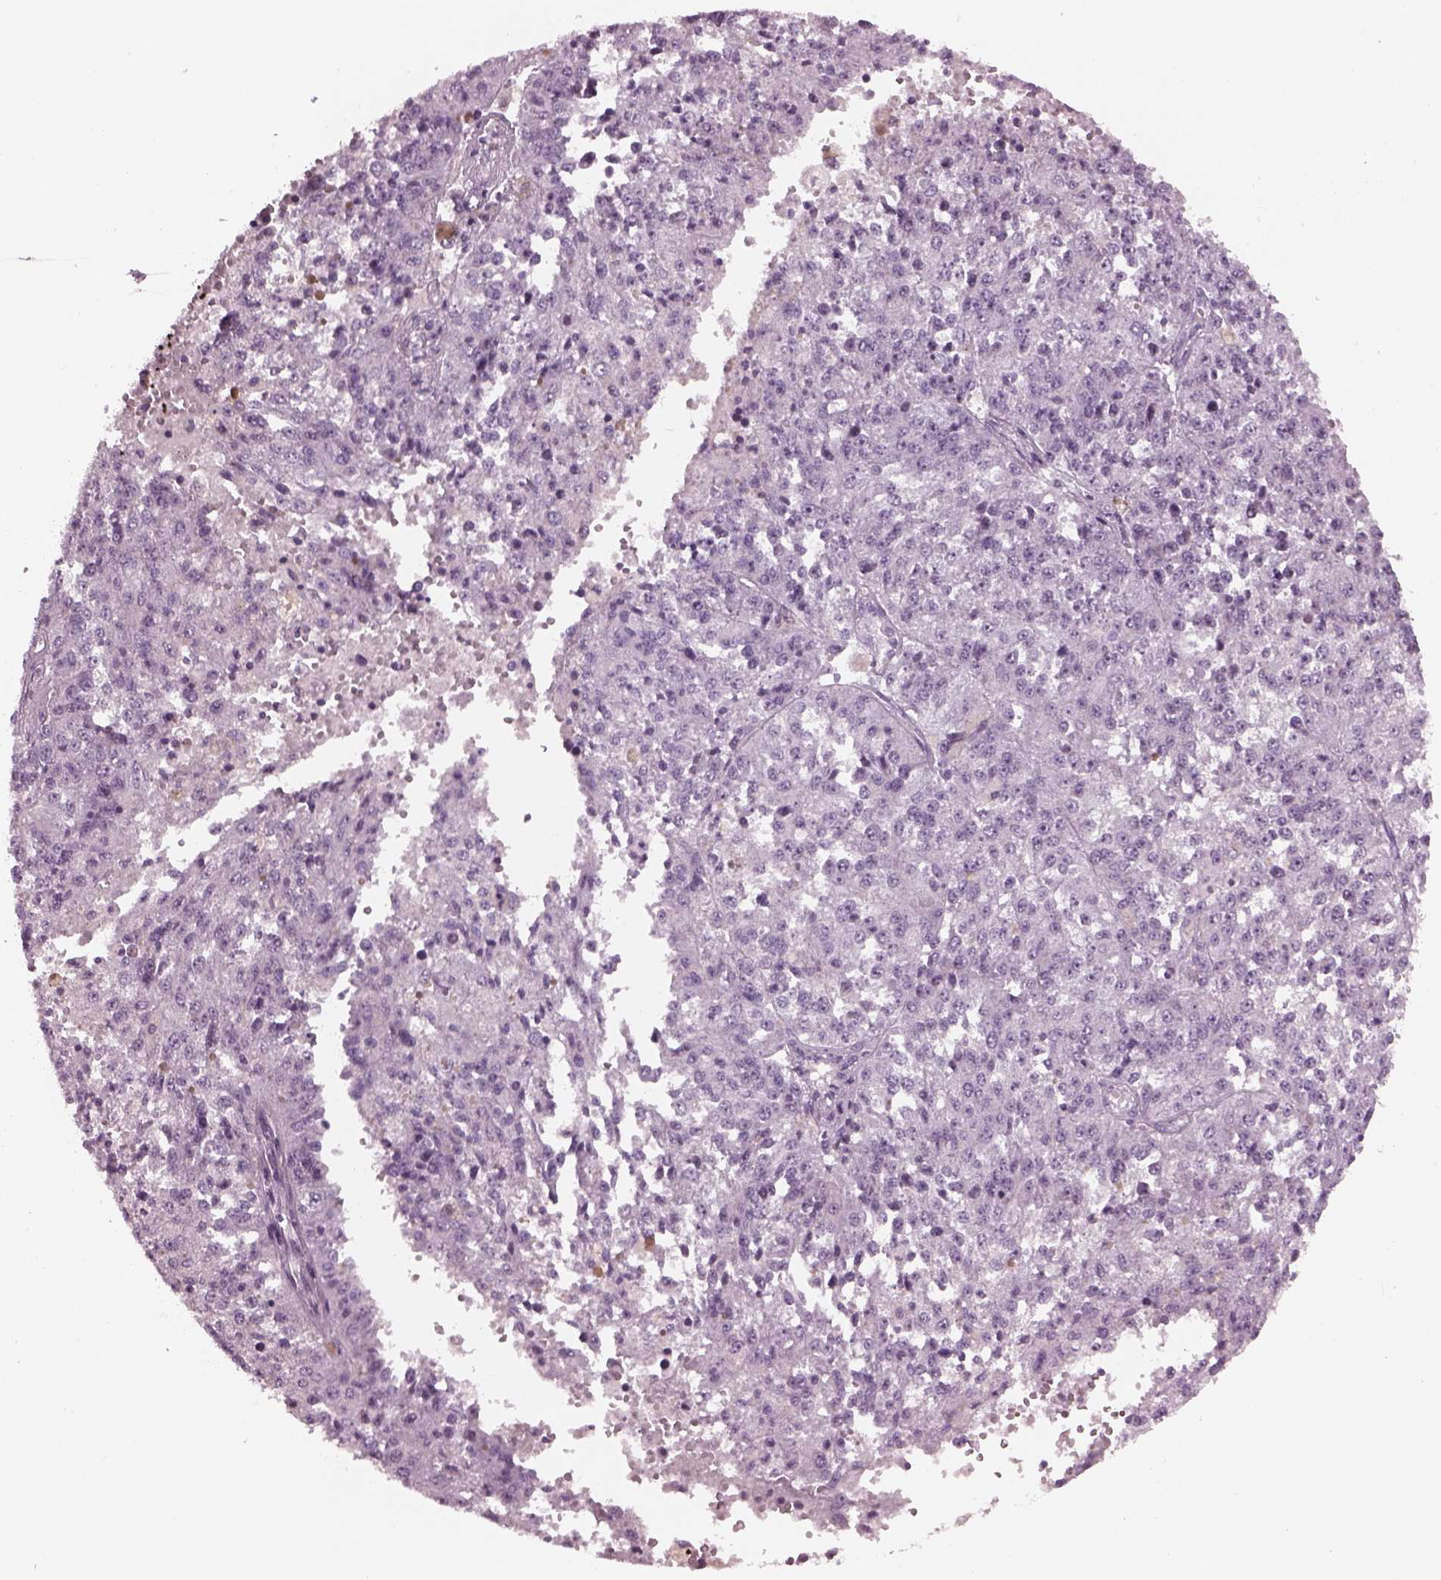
{"staining": {"intensity": "negative", "quantity": "none", "location": "none"}, "tissue": "melanoma", "cell_type": "Tumor cells", "image_type": "cancer", "snomed": [{"axis": "morphology", "description": "Malignant melanoma, Metastatic site"}, {"axis": "topography", "description": "Lymph node"}], "caption": "Human melanoma stained for a protein using immunohistochemistry shows no positivity in tumor cells.", "gene": "CYLC1", "patient": {"sex": "female", "age": 64}}